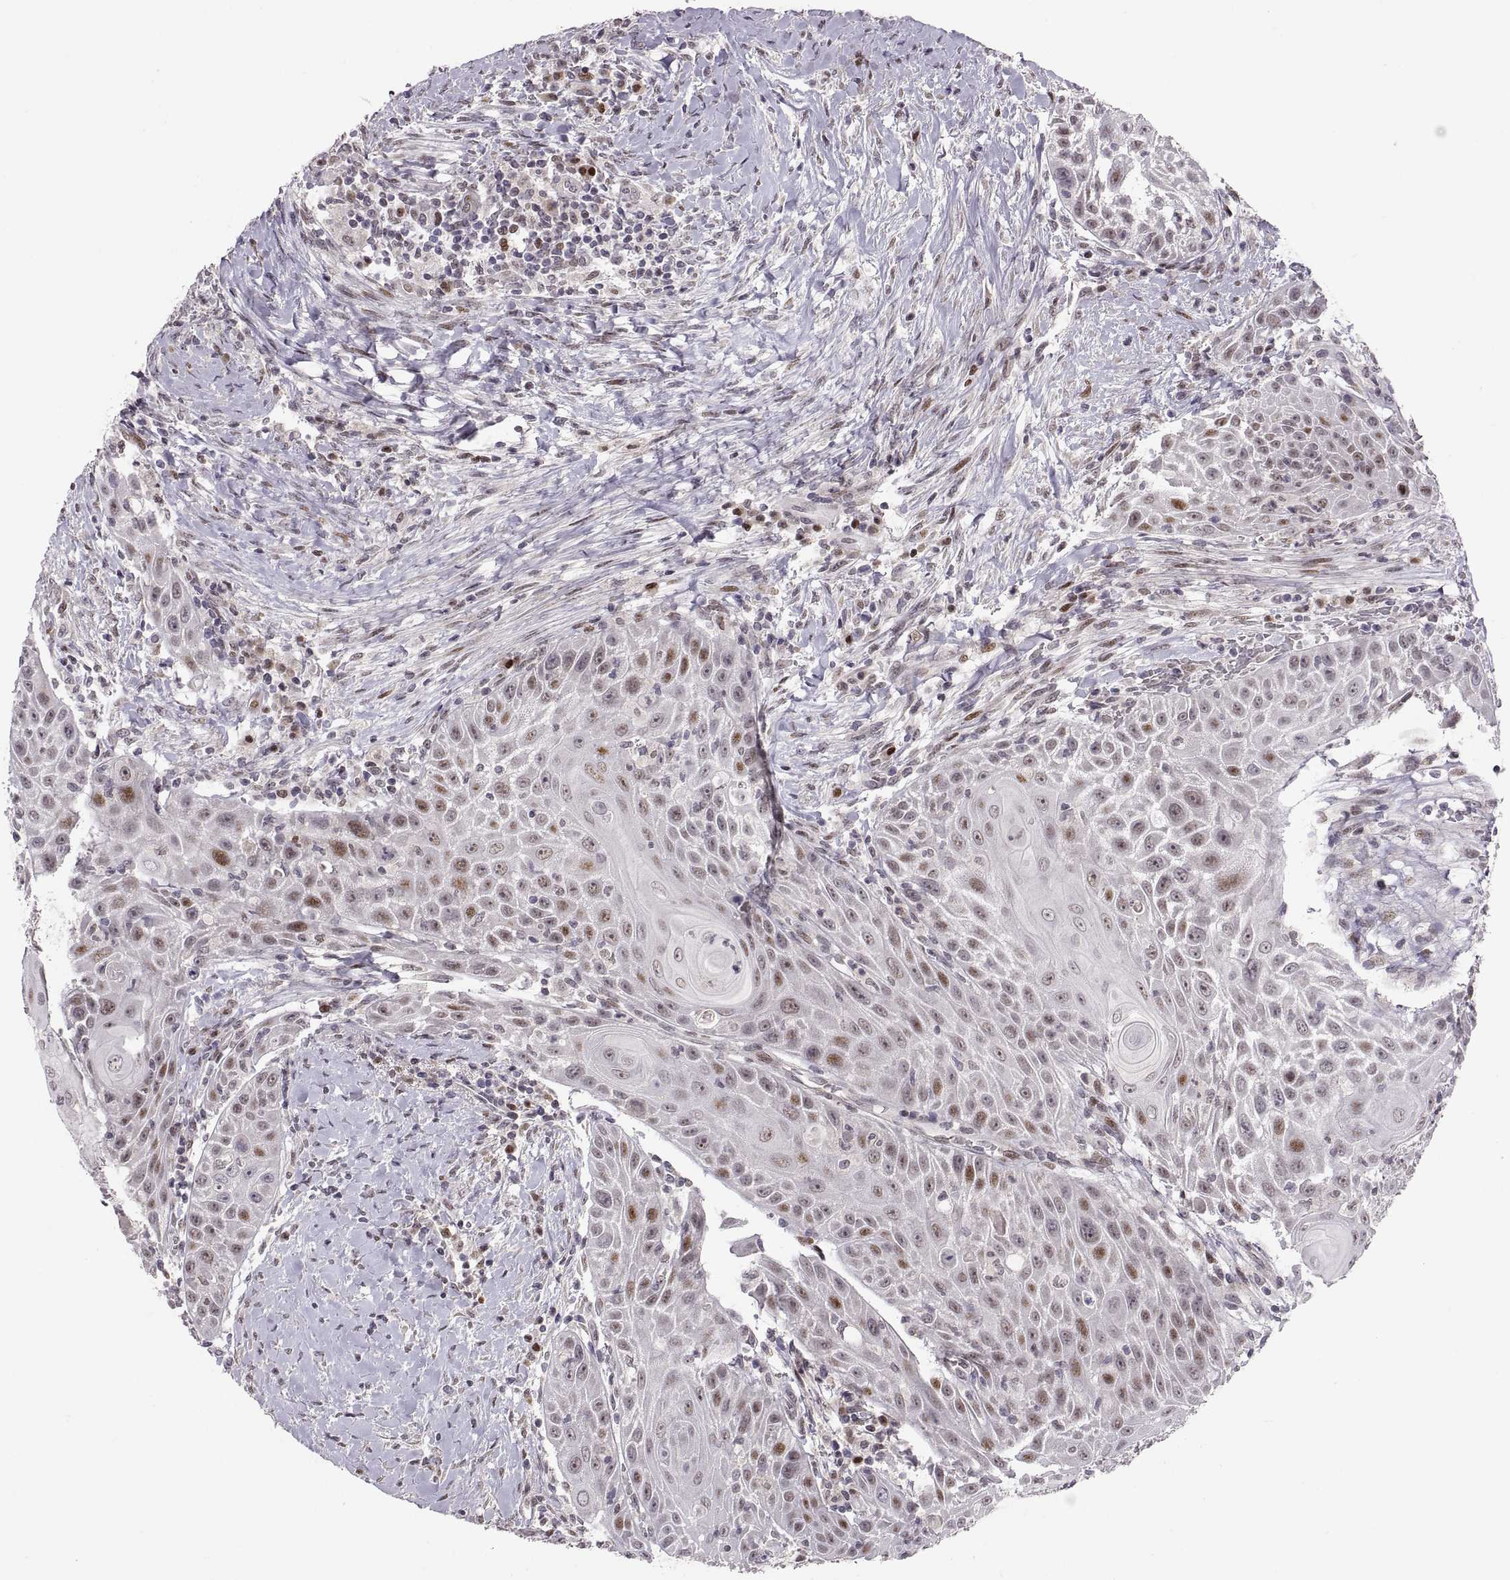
{"staining": {"intensity": "moderate", "quantity": "25%-75%", "location": "nuclear"}, "tissue": "head and neck cancer", "cell_type": "Tumor cells", "image_type": "cancer", "snomed": [{"axis": "morphology", "description": "Squamous cell carcinoma, NOS"}, {"axis": "topography", "description": "Head-Neck"}], "caption": "A micrograph of head and neck cancer stained for a protein displays moderate nuclear brown staining in tumor cells.", "gene": "SNAI1", "patient": {"sex": "male", "age": 69}}